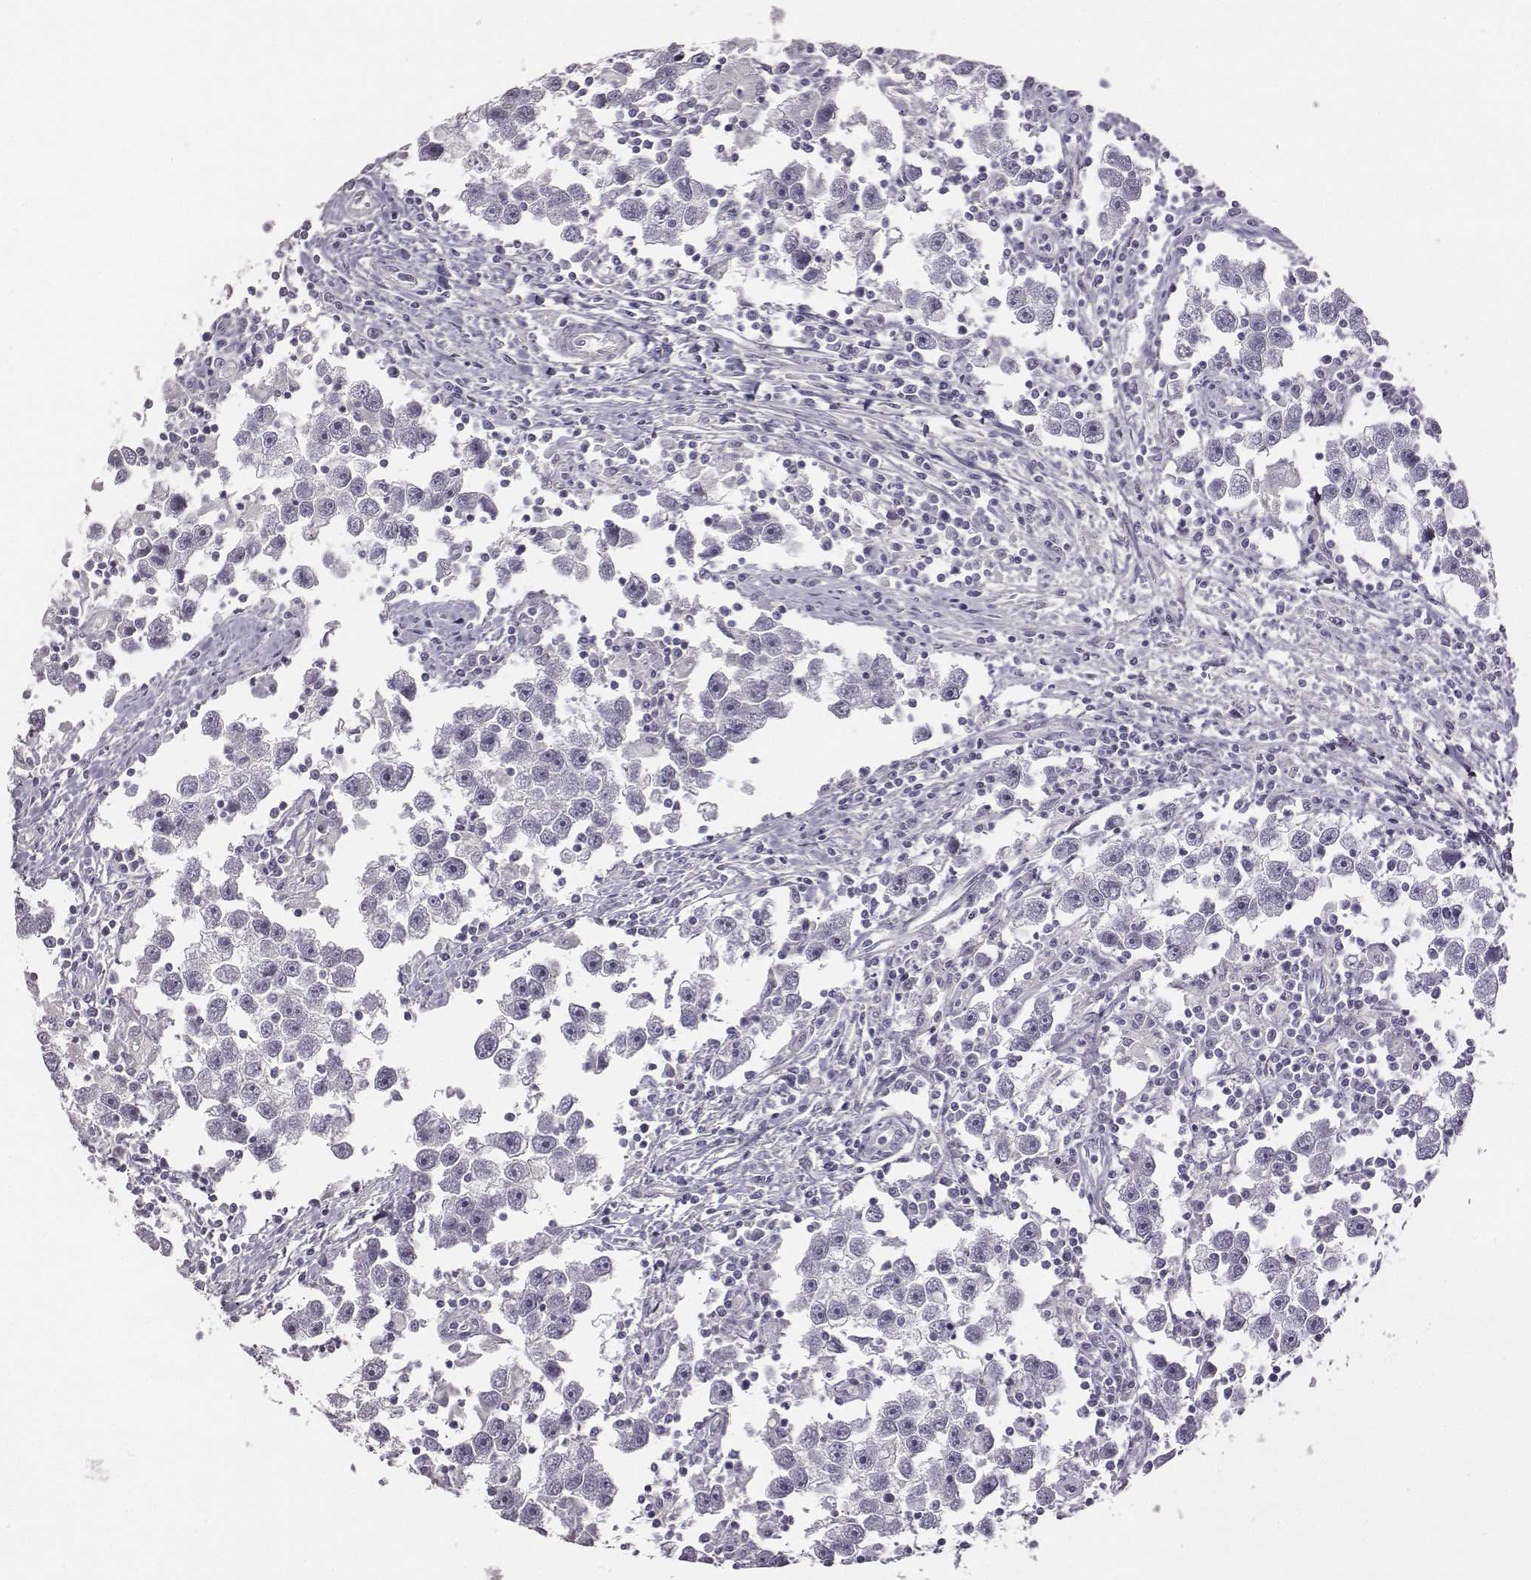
{"staining": {"intensity": "negative", "quantity": "none", "location": "none"}, "tissue": "testis cancer", "cell_type": "Tumor cells", "image_type": "cancer", "snomed": [{"axis": "morphology", "description": "Seminoma, NOS"}, {"axis": "topography", "description": "Testis"}], "caption": "Tumor cells show no significant positivity in seminoma (testis). (Stains: DAB immunohistochemistry with hematoxylin counter stain, Microscopy: brightfield microscopy at high magnification).", "gene": "ADAM7", "patient": {"sex": "male", "age": 30}}